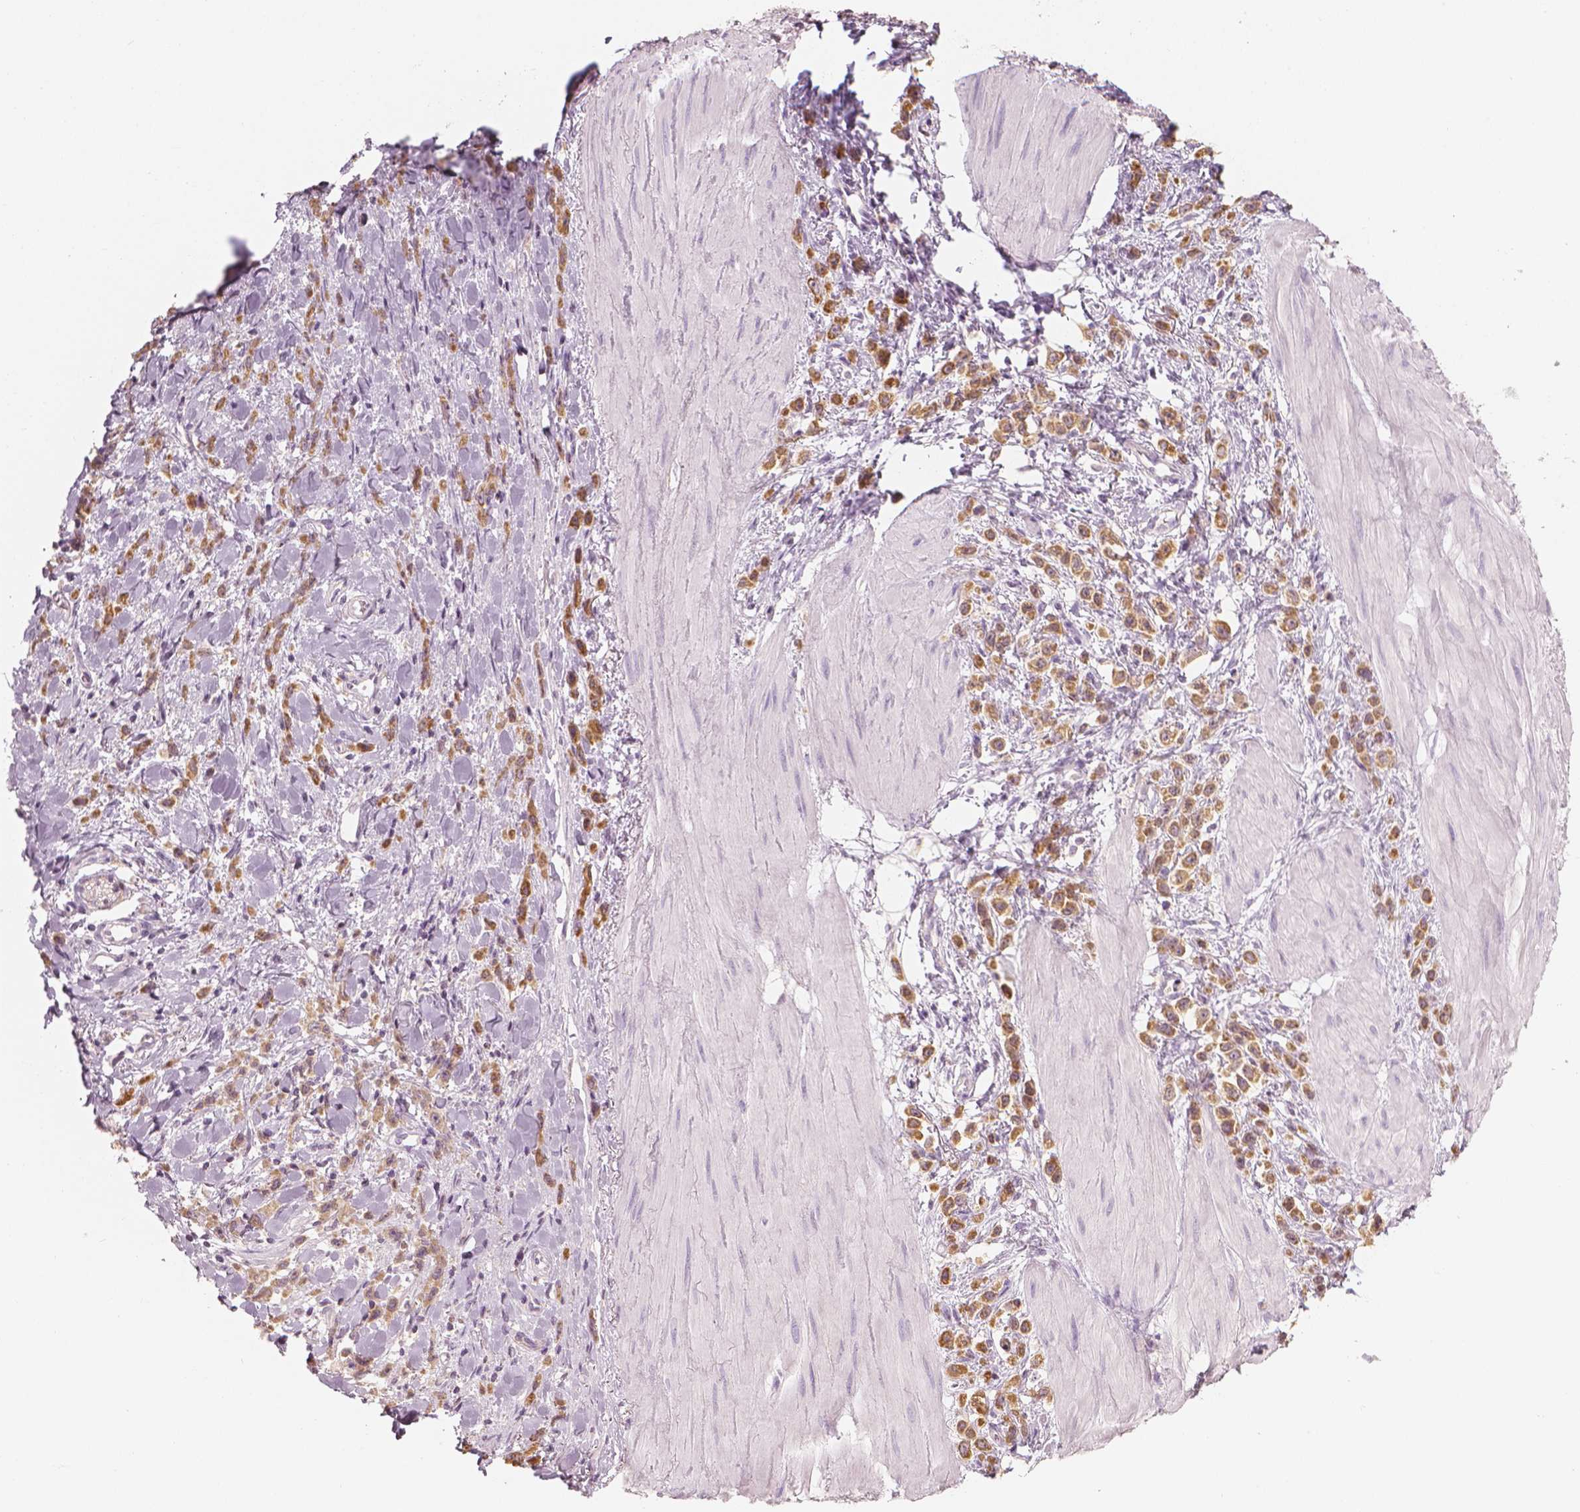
{"staining": {"intensity": "moderate", "quantity": ">75%", "location": "cytoplasmic/membranous"}, "tissue": "stomach cancer", "cell_type": "Tumor cells", "image_type": "cancer", "snomed": [{"axis": "morphology", "description": "Adenocarcinoma, NOS"}, {"axis": "topography", "description": "Stomach"}], "caption": "Stomach cancer (adenocarcinoma) stained for a protein (brown) shows moderate cytoplasmic/membranous positive staining in approximately >75% of tumor cells.", "gene": "SHMT1", "patient": {"sex": "male", "age": 47}}